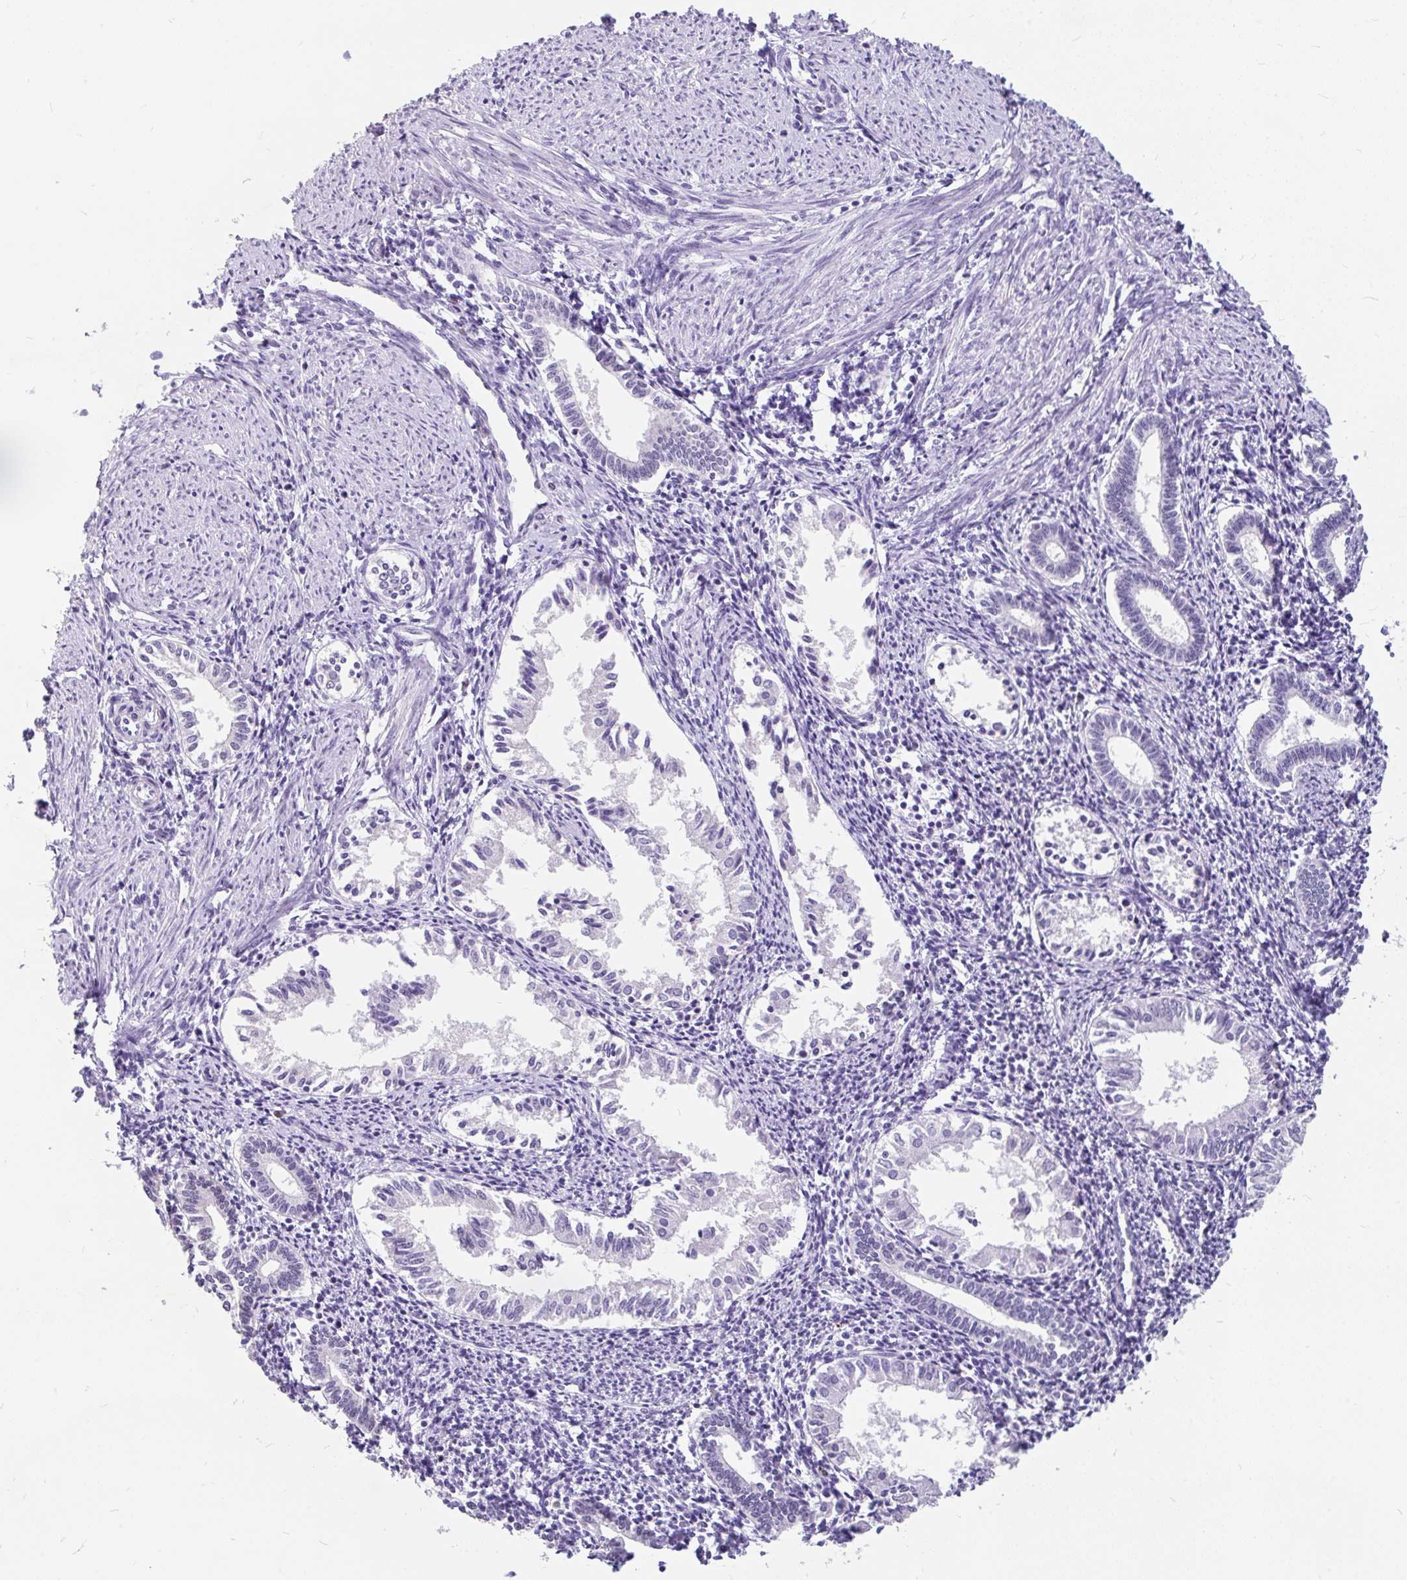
{"staining": {"intensity": "negative", "quantity": "none", "location": "none"}, "tissue": "endometrium", "cell_type": "Cells in endometrial stroma", "image_type": "normal", "snomed": [{"axis": "morphology", "description": "Normal tissue, NOS"}, {"axis": "topography", "description": "Endometrium"}], "caption": "IHC image of benign endometrium stained for a protein (brown), which exhibits no positivity in cells in endometrial stroma. (DAB IHC visualized using brightfield microscopy, high magnification).", "gene": "EML5", "patient": {"sex": "female", "age": 41}}